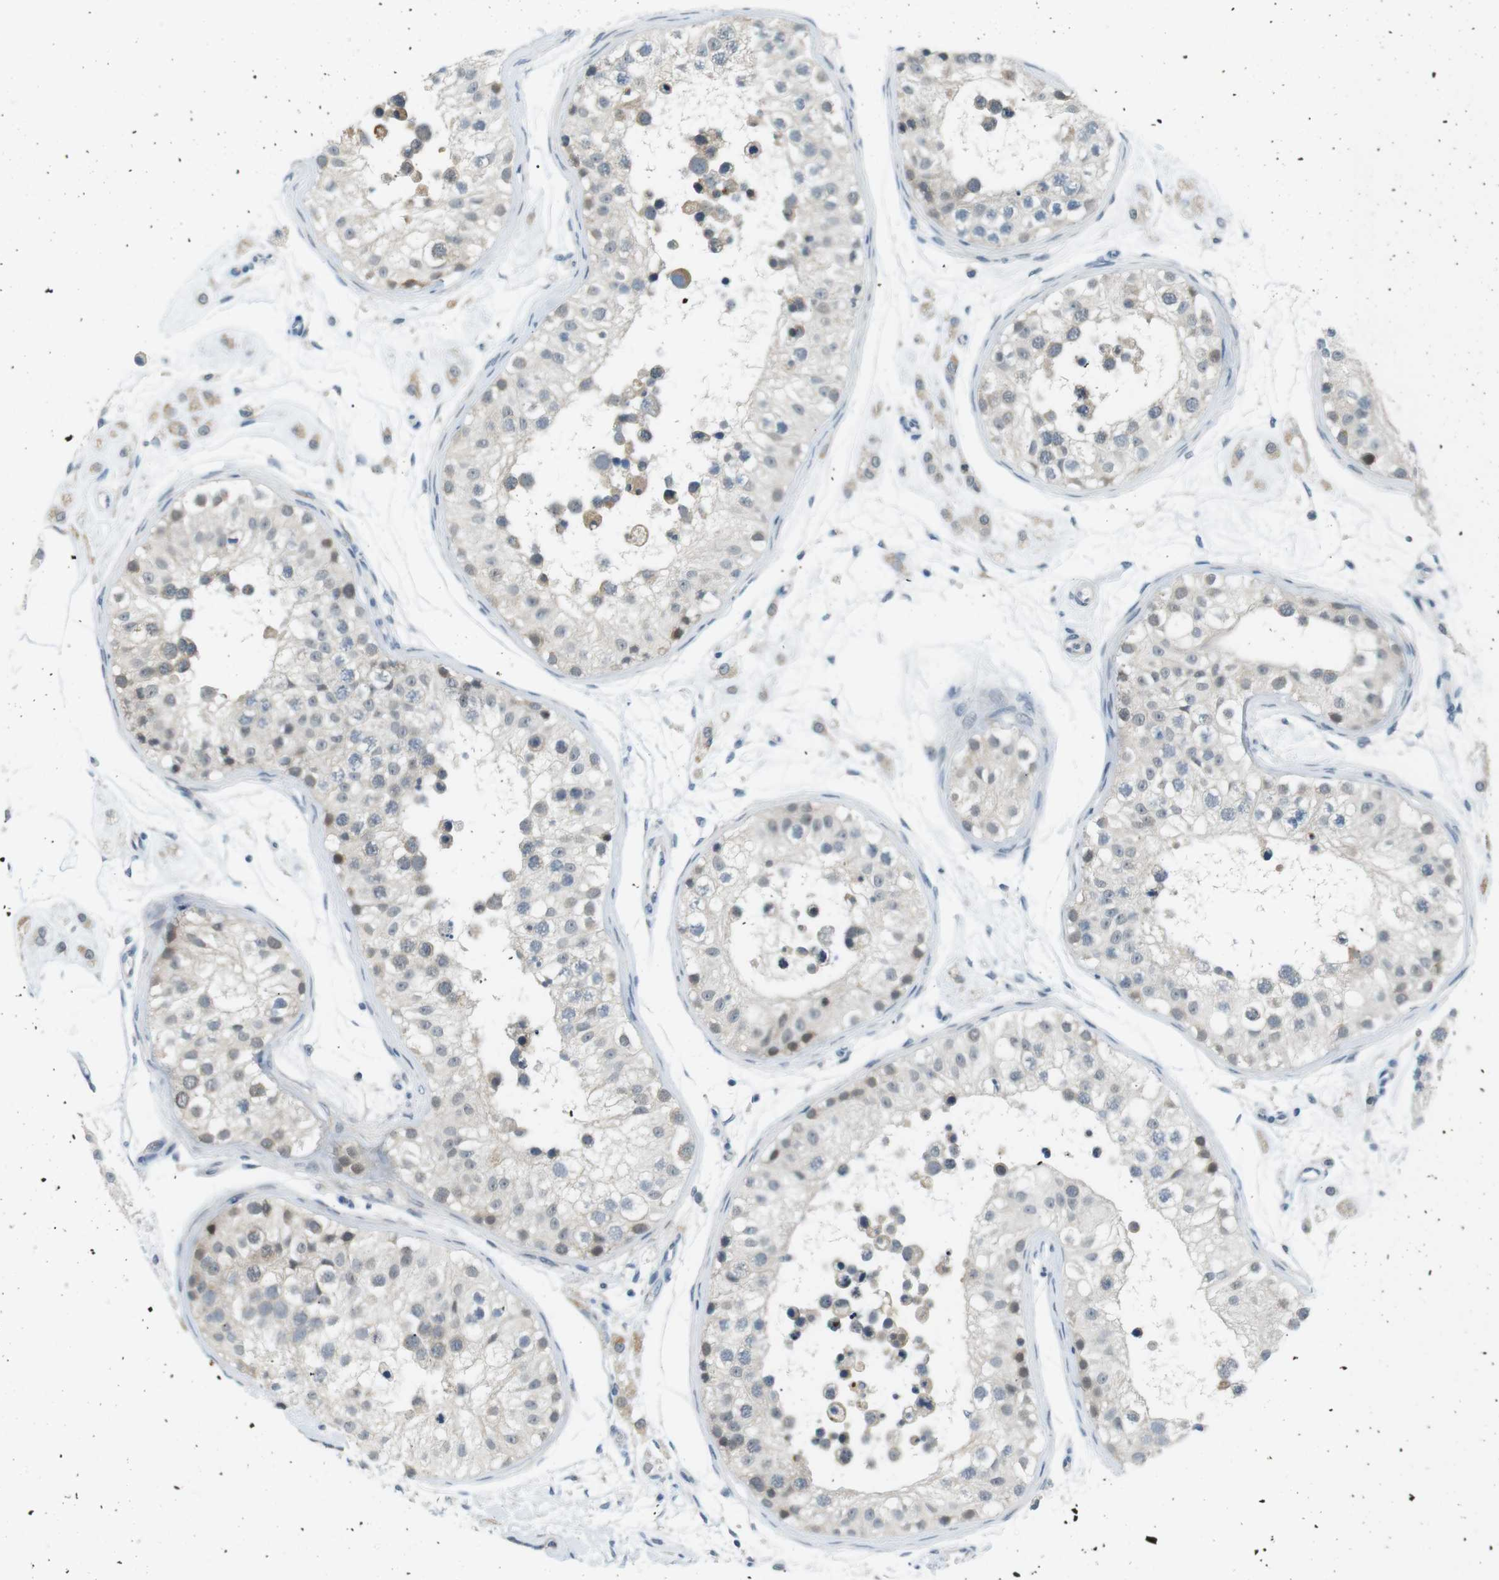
{"staining": {"intensity": "weak", "quantity": "<25%", "location": "cytoplasmic/membranous"}, "tissue": "testis", "cell_type": "Cells in seminiferous ducts", "image_type": "normal", "snomed": [{"axis": "morphology", "description": "Normal tissue, NOS"}, {"axis": "morphology", "description": "Adenocarcinoma, metastatic, NOS"}, {"axis": "topography", "description": "Testis"}], "caption": "IHC of normal testis demonstrates no staining in cells in seminiferous ducts. Nuclei are stained in blue.", "gene": "RTN3", "patient": {"sex": "male", "age": 26}}